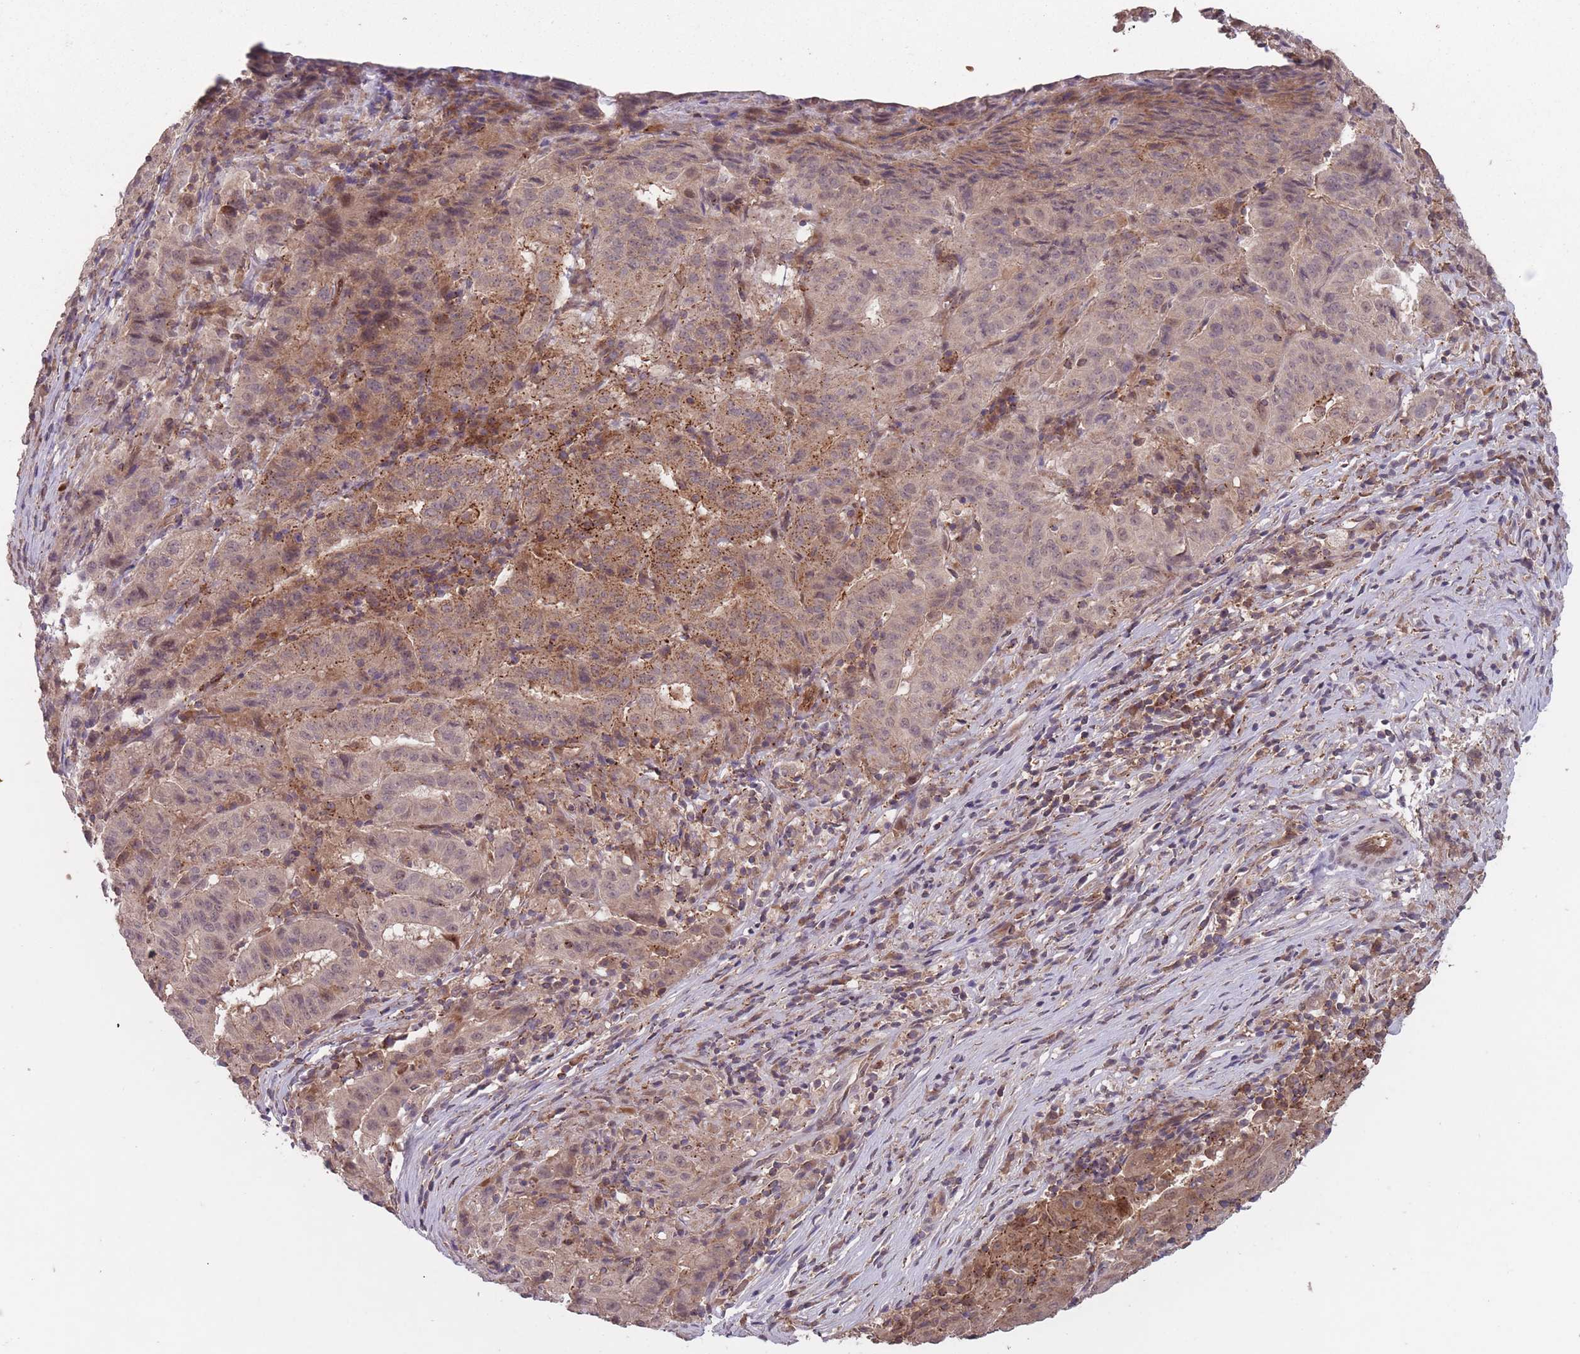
{"staining": {"intensity": "moderate", "quantity": "25%-75%", "location": "cytoplasmic/membranous,nuclear"}, "tissue": "pancreatic cancer", "cell_type": "Tumor cells", "image_type": "cancer", "snomed": [{"axis": "morphology", "description": "Adenocarcinoma, NOS"}, {"axis": "topography", "description": "Pancreas"}], "caption": "Immunohistochemical staining of human pancreatic adenocarcinoma shows moderate cytoplasmic/membranous and nuclear protein staining in about 25%-75% of tumor cells. The protein is stained brown, and the nuclei are stained in blue (DAB (3,3'-diaminobenzidine) IHC with brightfield microscopy, high magnification).", "gene": "SECTM1", "patient": {"sex": "male", "age": 63}}